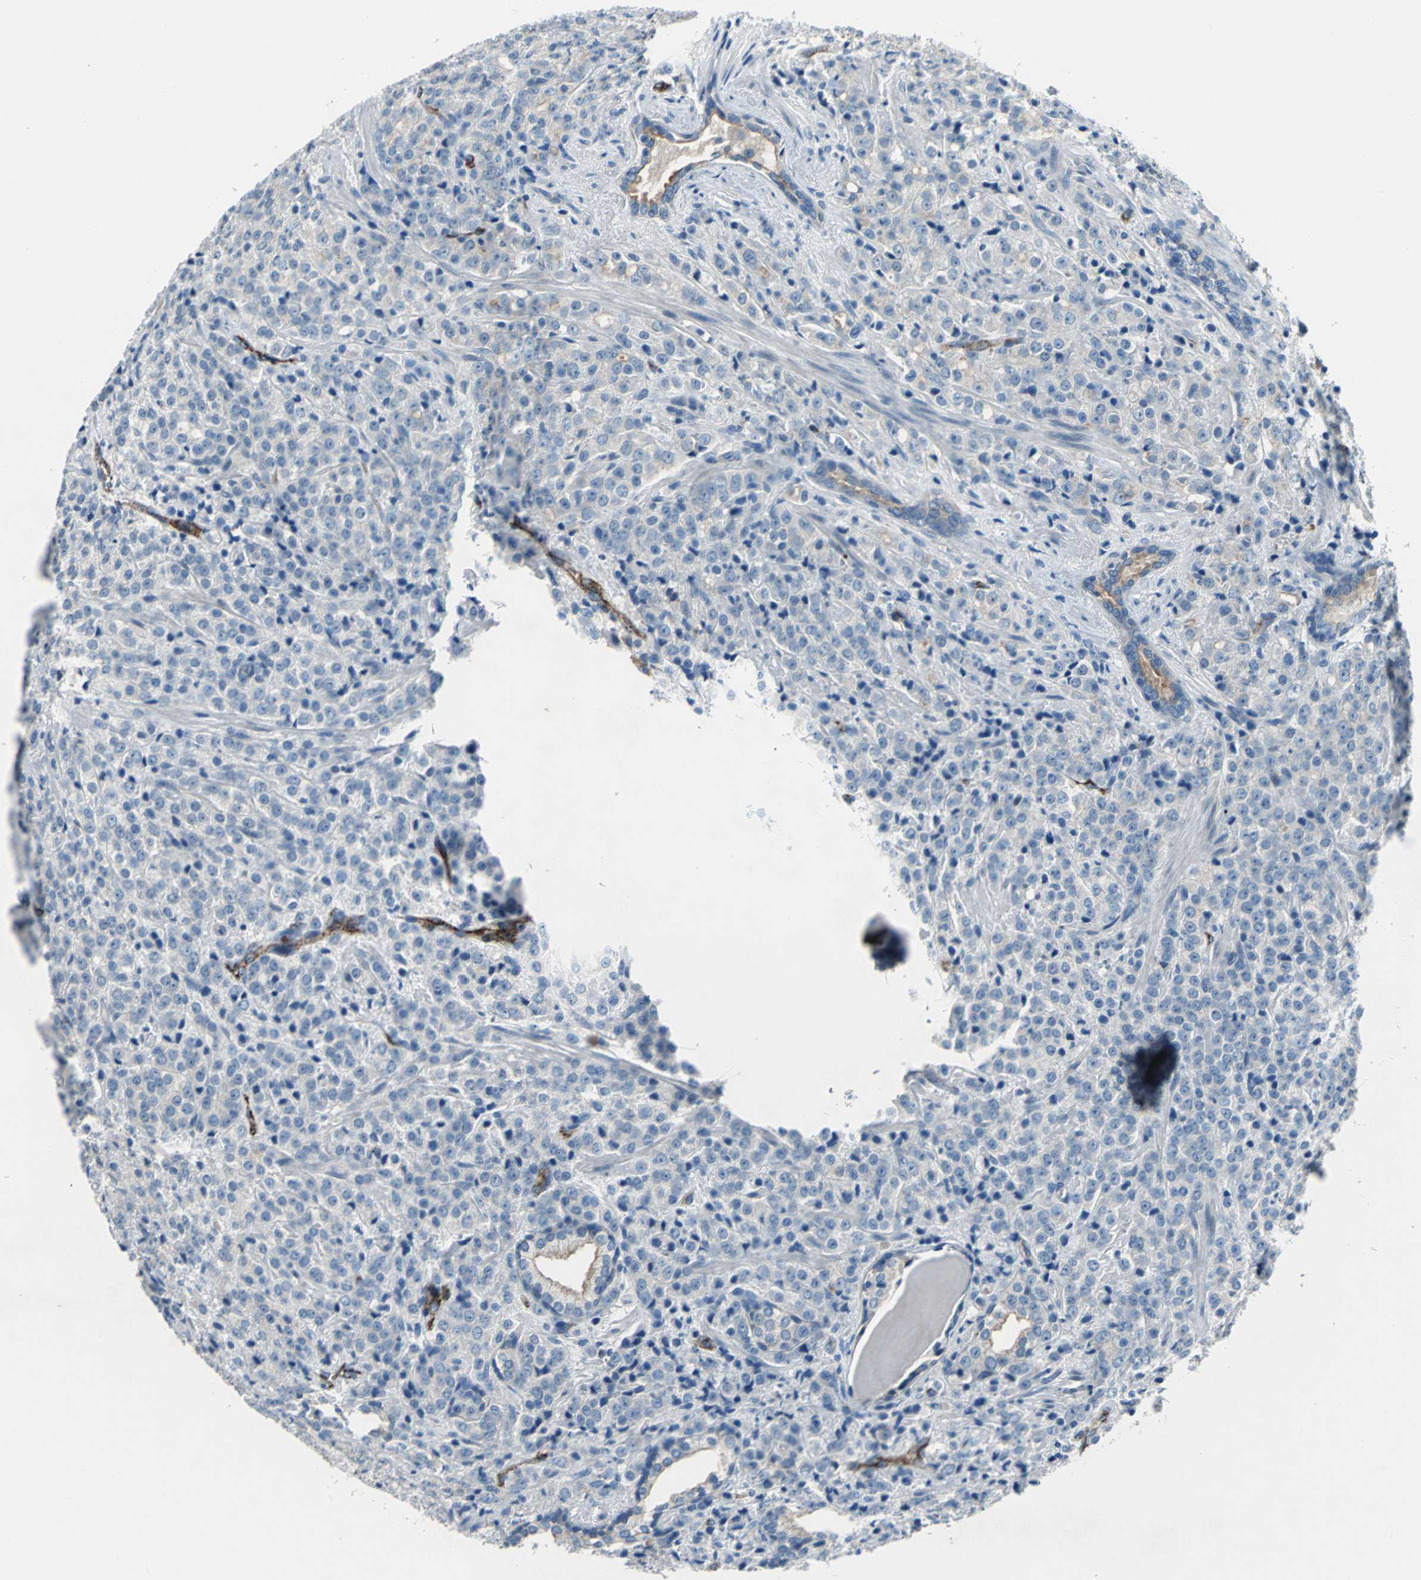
{"staining": {"intensity": "negative", "quantity": "none", "location": "none"}, "tissue": "prostate cancer", "cell_type": "Tumor cells", "image_type": "cancer", "snomed": [{"axis": "morphology", "description": "Adenocarcinoma, Medium grade"}, {"axis": "topography", "description": "Prostate"}], "caption": "Protein analysis of medium-grade adenocarcinoma (prostate) shows no significant expression in tumor cells. (DAB (3,3'-diaminobenzidine) IHC visualized using brightfield microscopy, high magnification).", "gene": "SELP", "patient": {"sex": "male", "age": 70}}